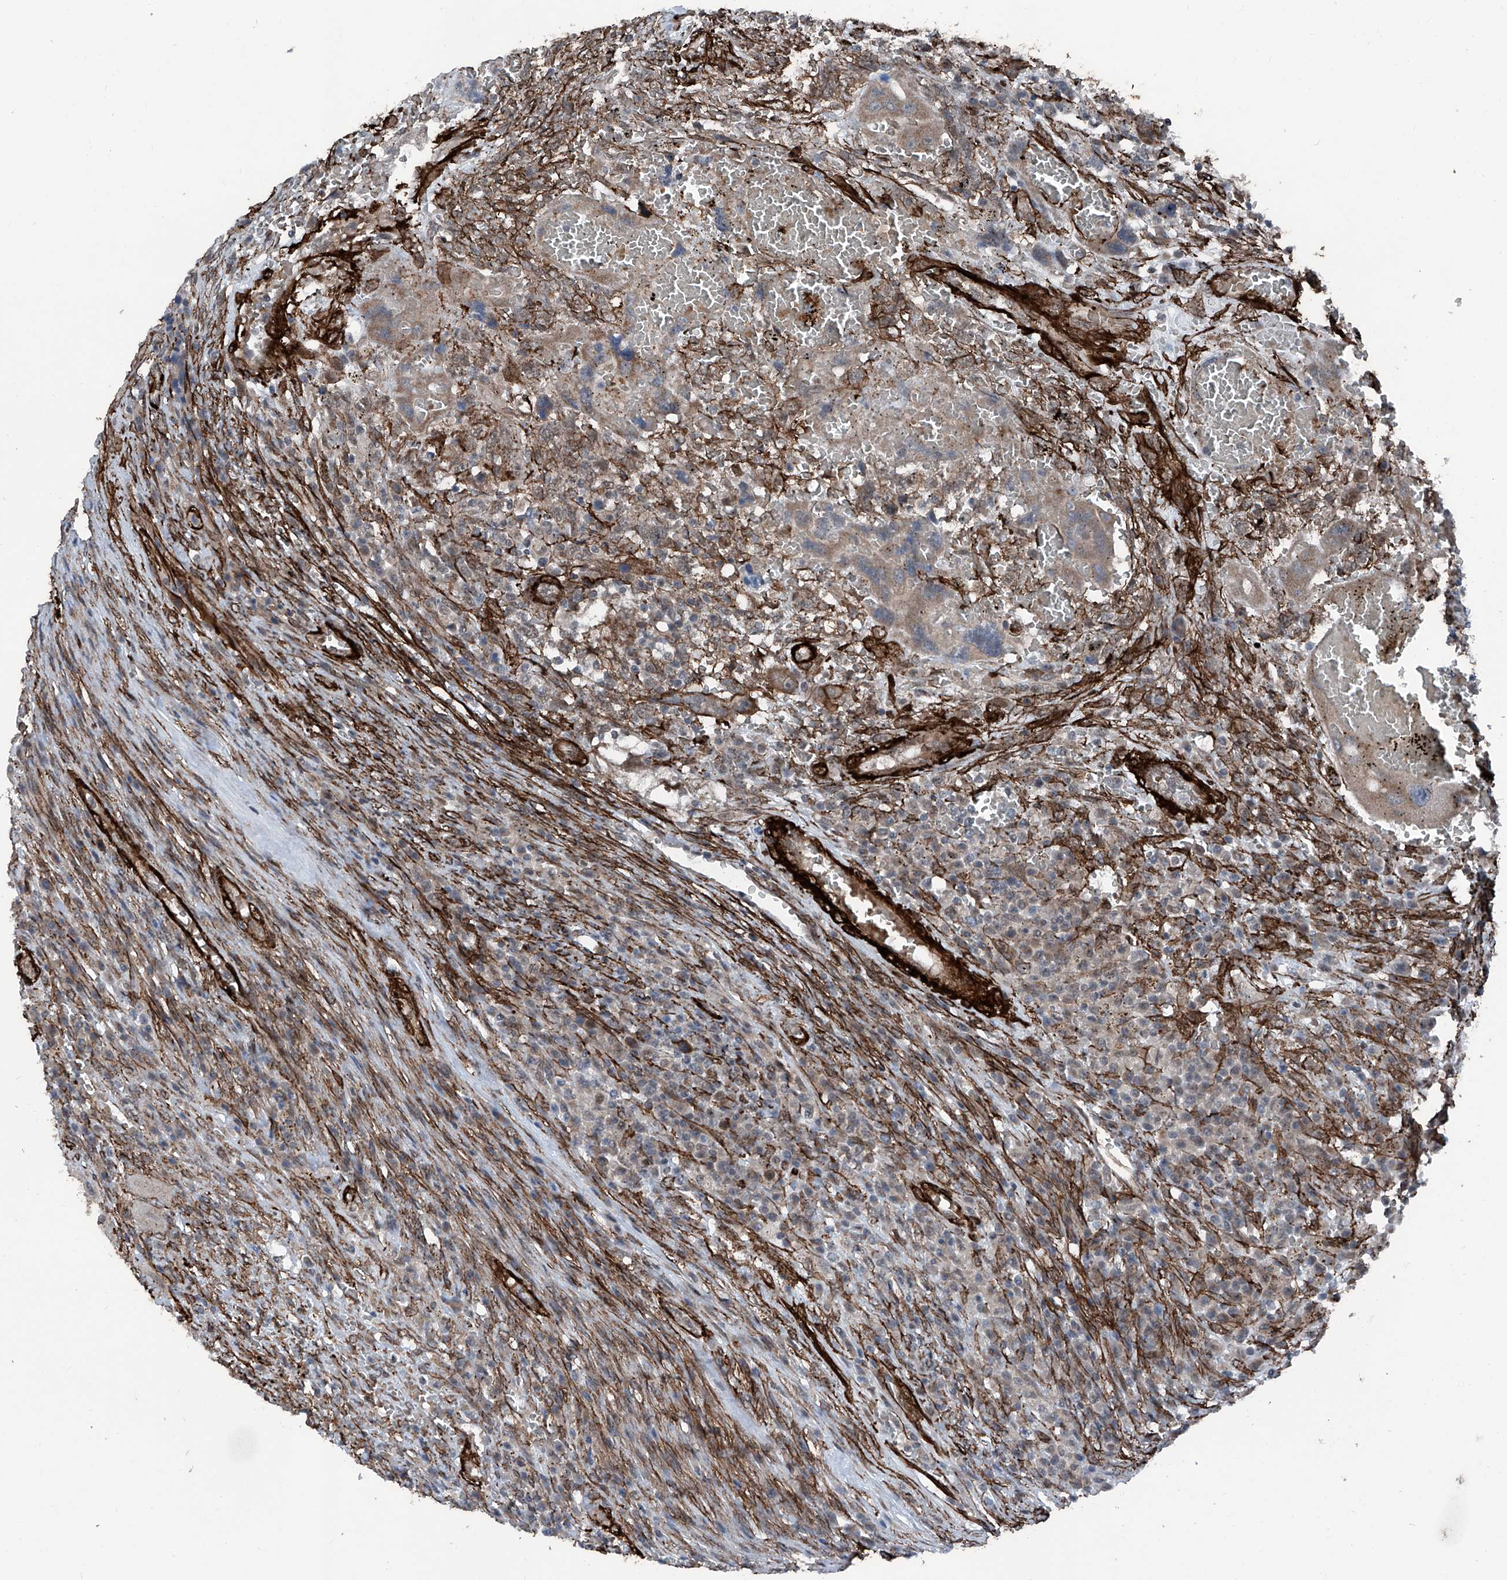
{"staining": {"intensity": "moderate", "quantity": "25%-75%", "location": "cytoplasmic/membranous"}, "tissue": "testis cancer", "cell_type": "Tumor cells", "image_type": "cancer", "snomed": [{"axis": "morphology", "description": "Carcinoma, Embryonal, NOS"}, {"axis": "topography", "description": "Testis"}], "caption": "The micrograph displays staining of embryonal carcinoma (testis), revealing moderate cytoplasmic/membranous protein expression (brown color) within tumor cells.", "gene": "COA7", "patient": {"sex": "male", "age": 26}}